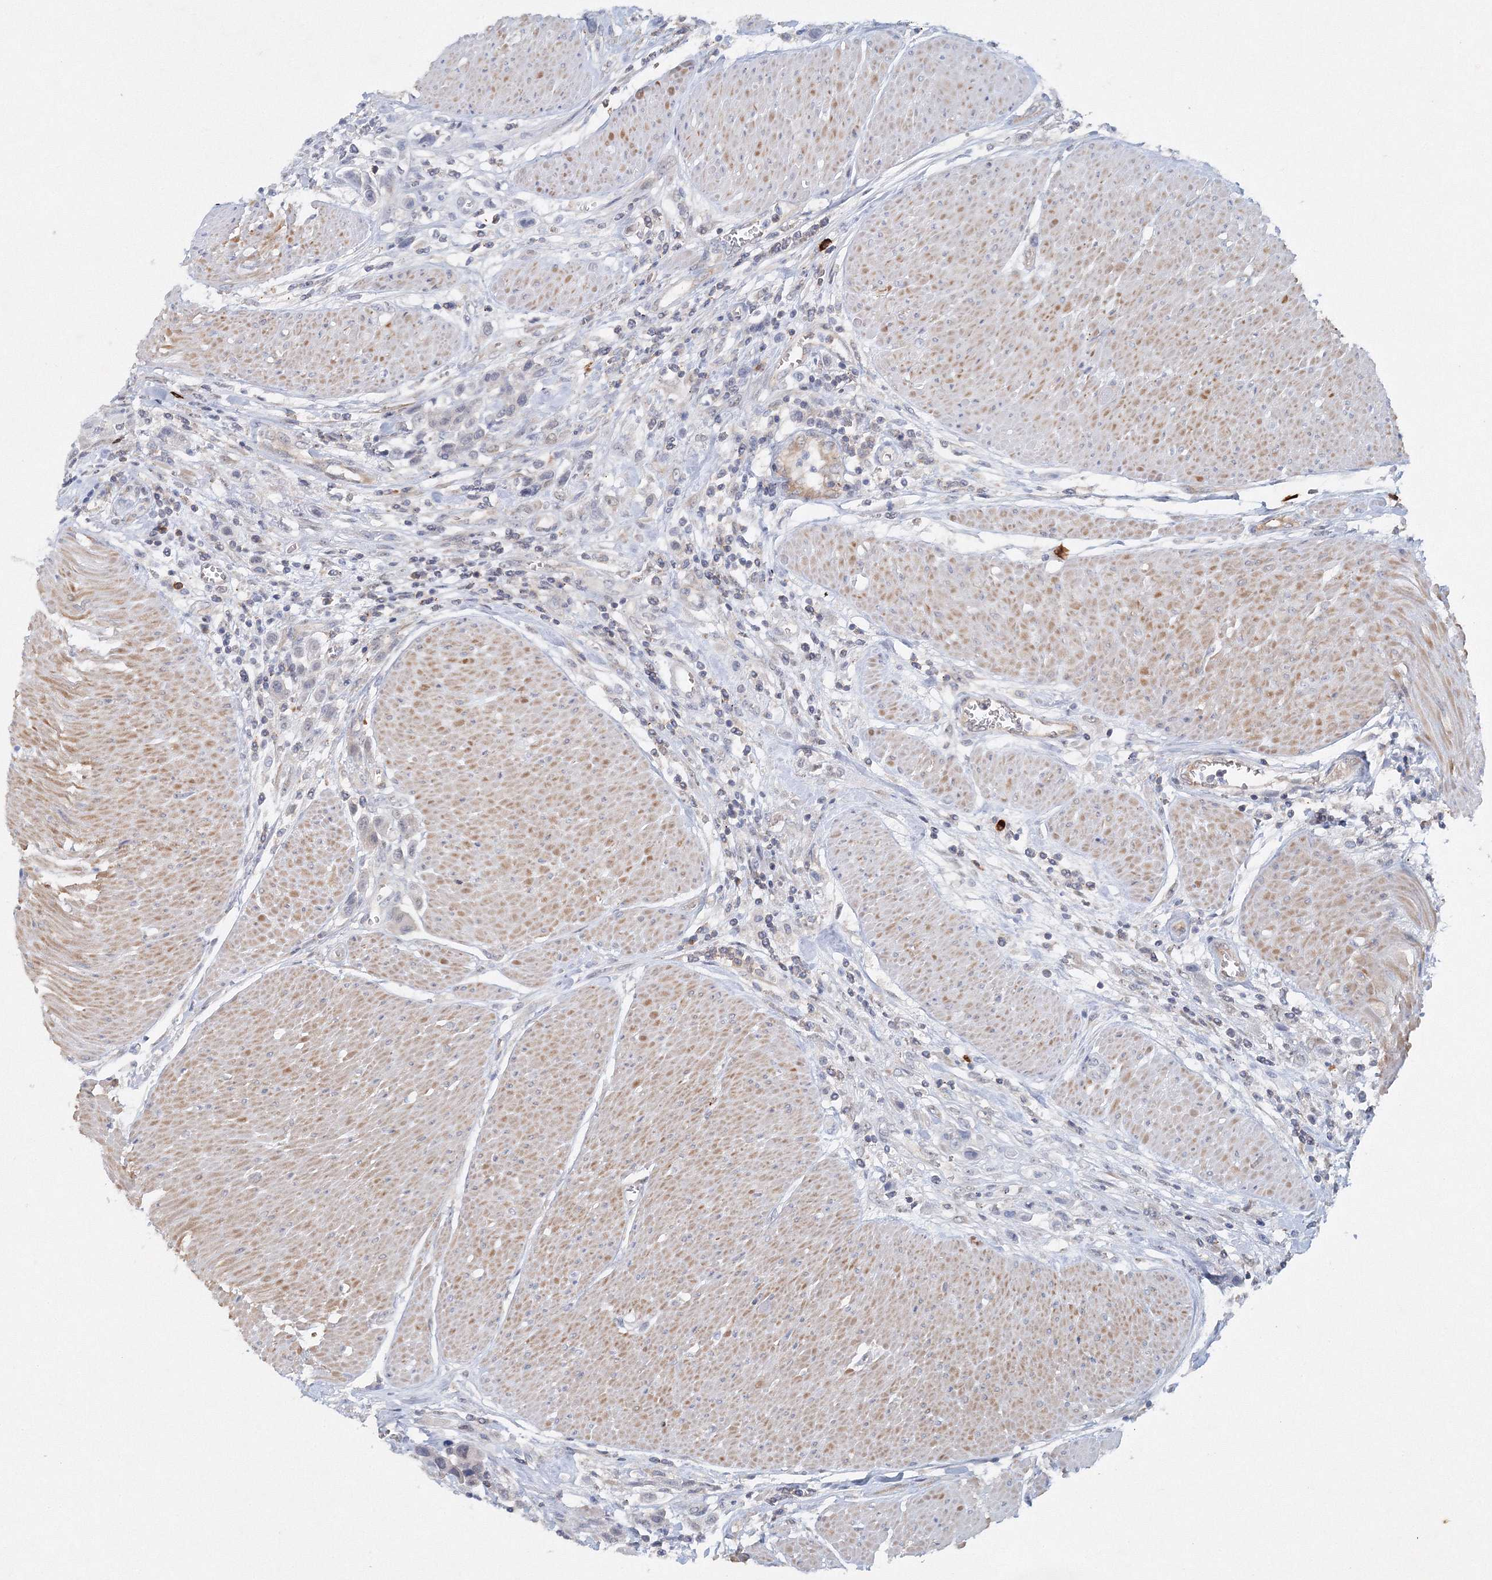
{"staining": {"intensity": "negative", "quantity": "none", "location": "none"}, "tissue": "urothelial cancer", "cell_type": "Tumor cells", "image_type": "cancer", "snomed": [{"axis": "morphology", "description": "Urothelial carcinoma, High grade"}, {"axis": "topography", "description": "Urinary bladder"}], "caption": "An IHC photomicrograph of urothelial carcinoma (high-grade) is shown. There is no staining in tumor cells of urothelial carcinoma (high-grade).", "gene": "SH3BP5", "patient": {"sex": "male", "age": 50}}